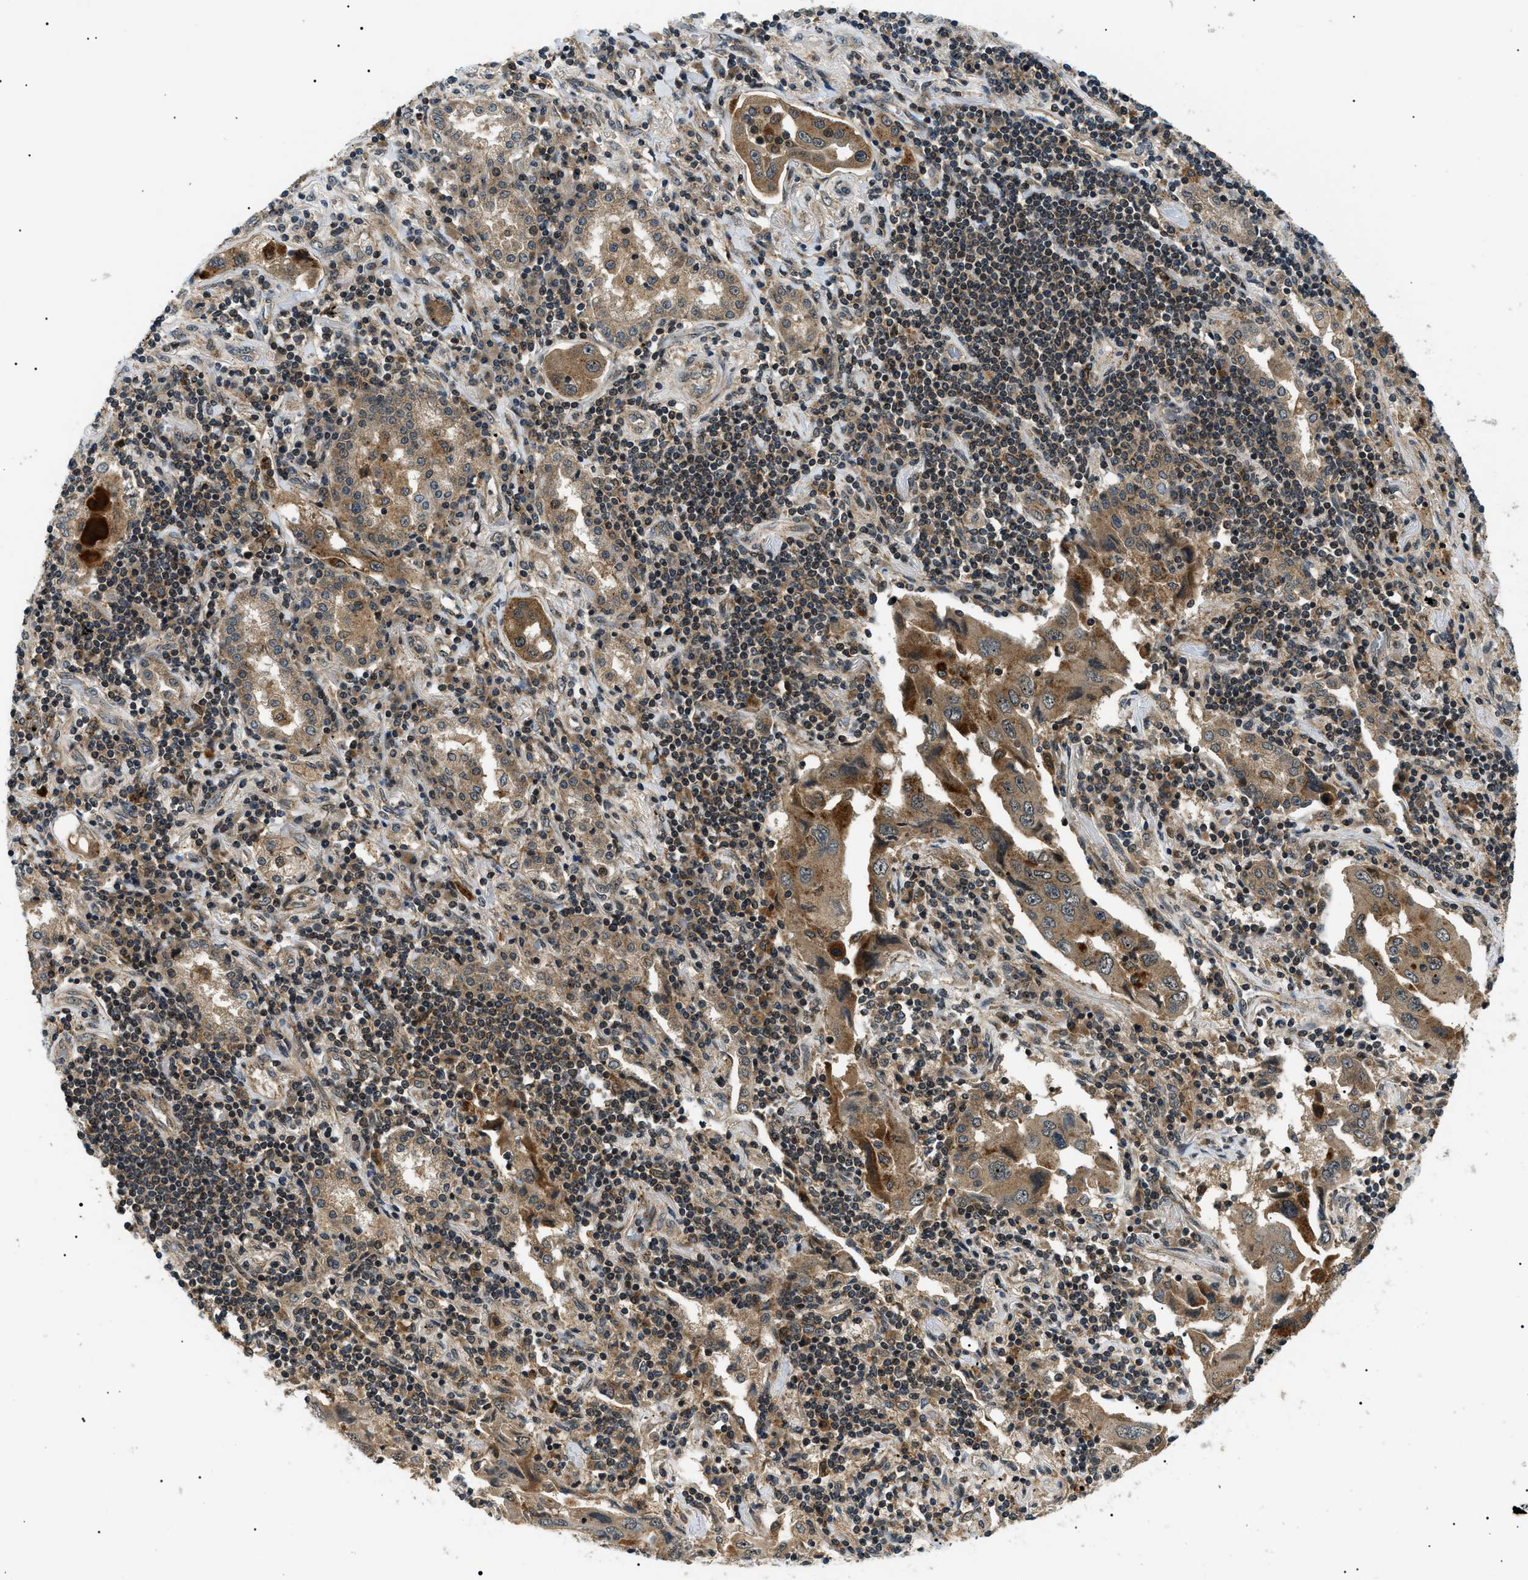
{"staining": {"intensity": "moderate", "quantity": ">75%", "location": "cytoplasmic/membranous"}, "tissue": "lung cancer", "cell_type": "Tumor cells", "image_type": "cancer", "snomed": [{"axis": "morphology", "description": "Adenocarcinoma, NOS"}, {"axis": "topography", "description": "Lung"}], "caption": "This micrograph demonstrates immunohistochemistry staining of lung adenocarcinoma, with medium moderate cytoplasmic/membranous staining in approximately >75% of tumor cells.", "gene": "ATP6AP1", "patient": {"sex": "female", "age": 65}}